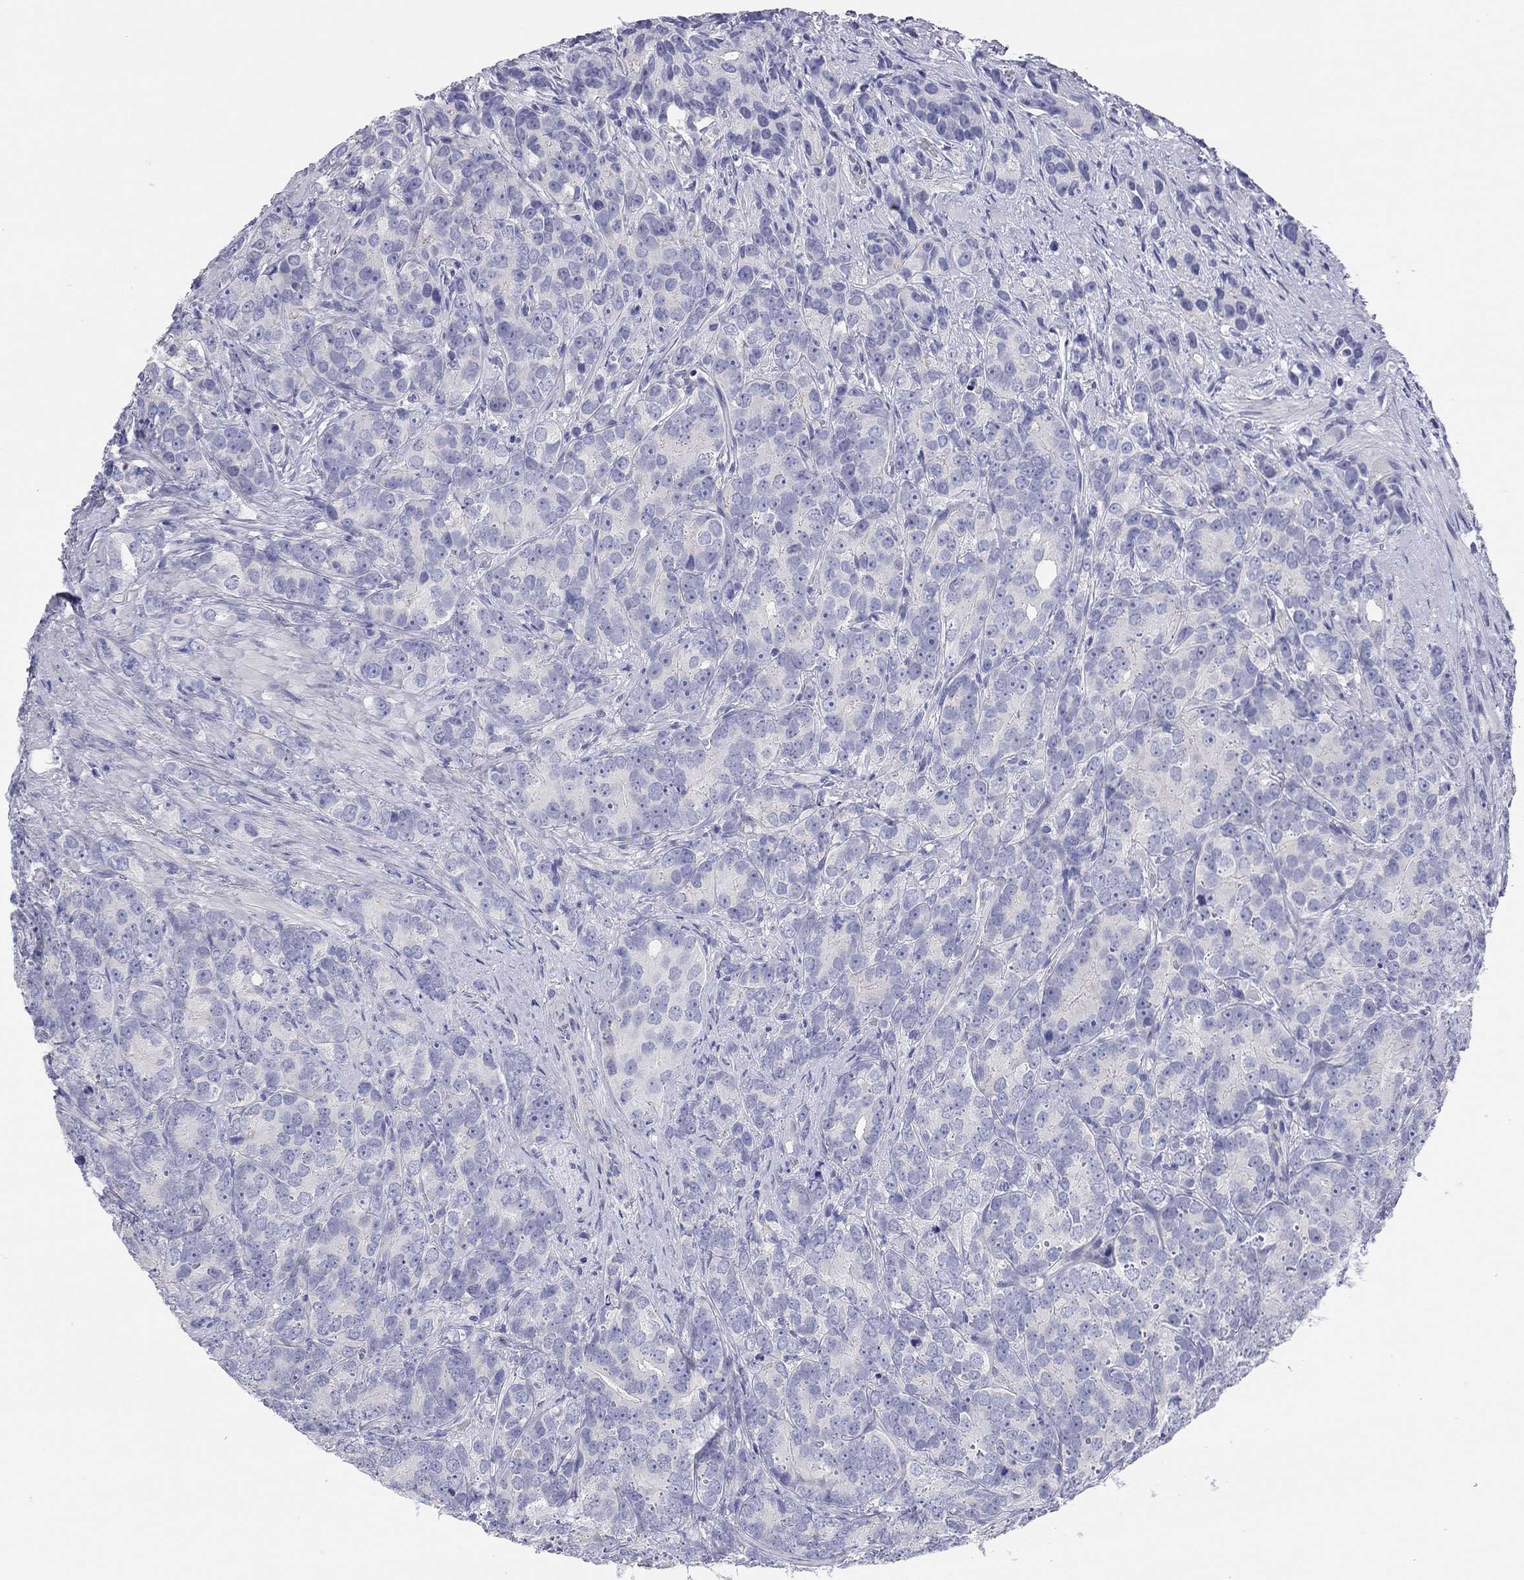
{"staining": {"intensity": "negative", "quantity": "none", "location": "none"}, "tissue": "prostate cancer", "cell_type": "Tumor cells", "image_type": "cancer", "snomed": [{"axis": "morphology", "description": "Adenocarcinoma, High grade"}, {"axis": "topography", "description": "Prostate"}], "caption": "The IHC histopathology image has no significant expression in tumor cells of prostate cancer (adenocarcinoma (high-grade)) tissue. Nuclei are stained in blue.", "gene": "TMEM221", "patient": {"sex": "male", "age": 90}}